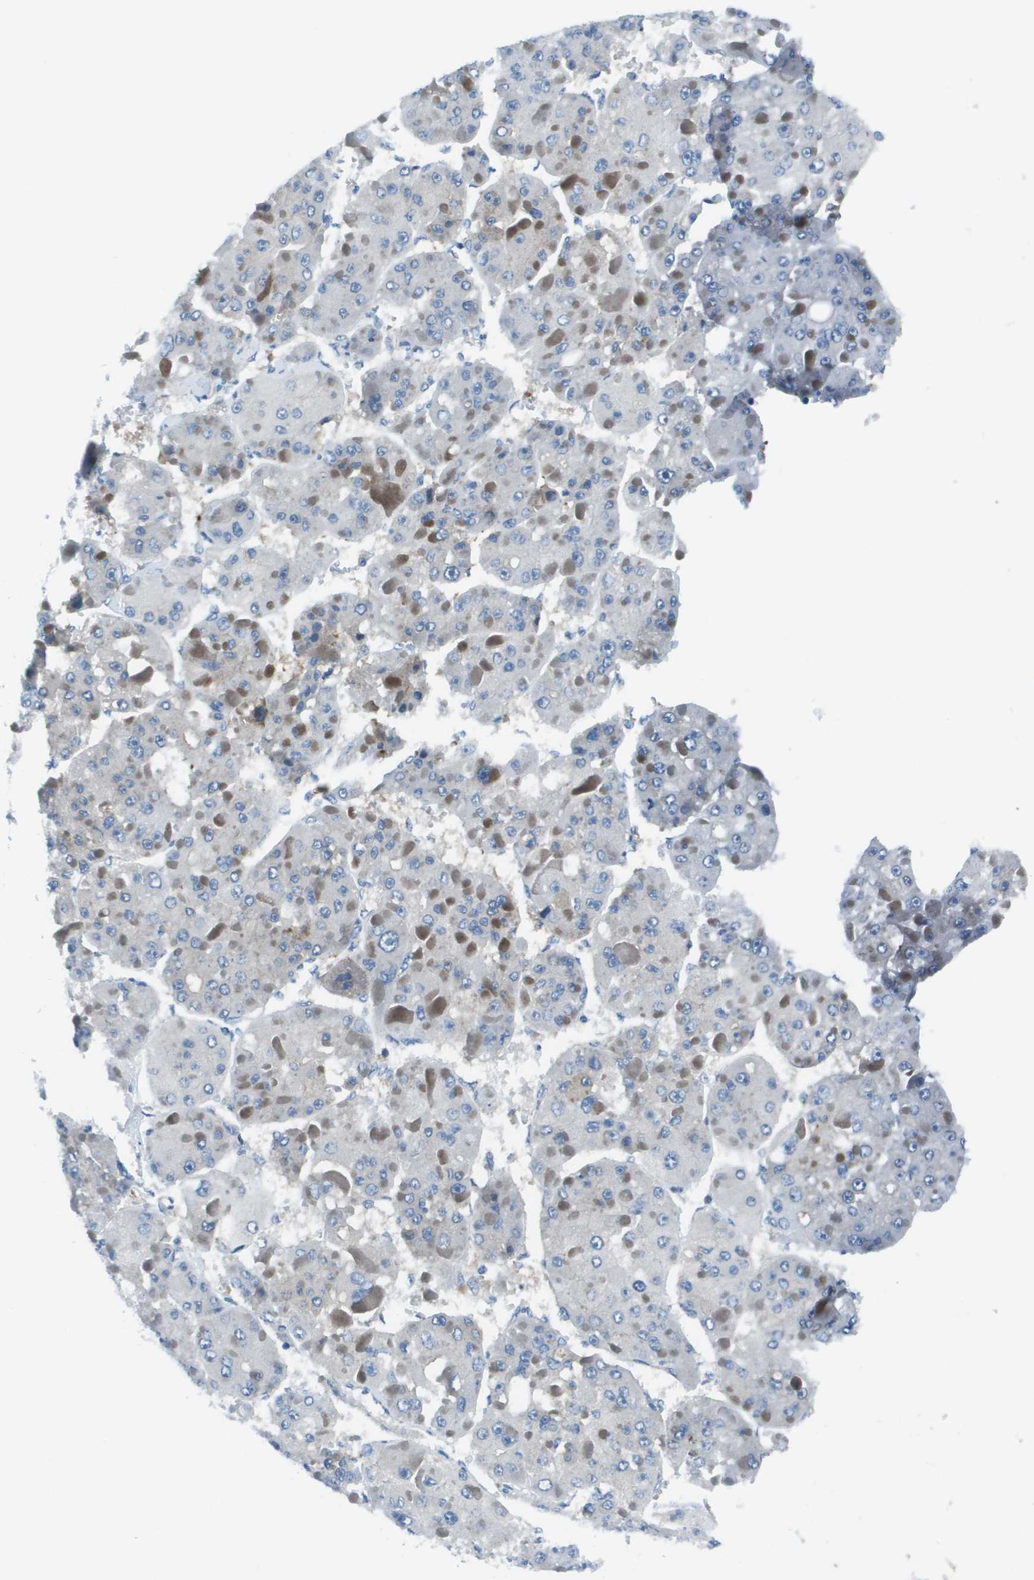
{"staining": {"intensity": "negative", "quantity": "none", "location": "none"}, "tissue": "liver cancer", "cell_type": "Tumor cells", "image_type": "cancer", "snomed": [{"axis": "morphology", "description": "Carcinoma, Hepatocellular, NOS"}, {"axis": "topography", "description": "Liver"}], "caption": "Immunohistochemistry image of liver cancer stained for a protein (brown), which reveals no staining in tumor cells. The staining was performed using DAB (3,3'-diaminobenzidine) to visualize the protein expression in brown, while the nuclei were stained in blue with hematoxylin (Magnification: 20x).", "gene": "STIP1", "patient": {"sex": "female", "age": 73}}